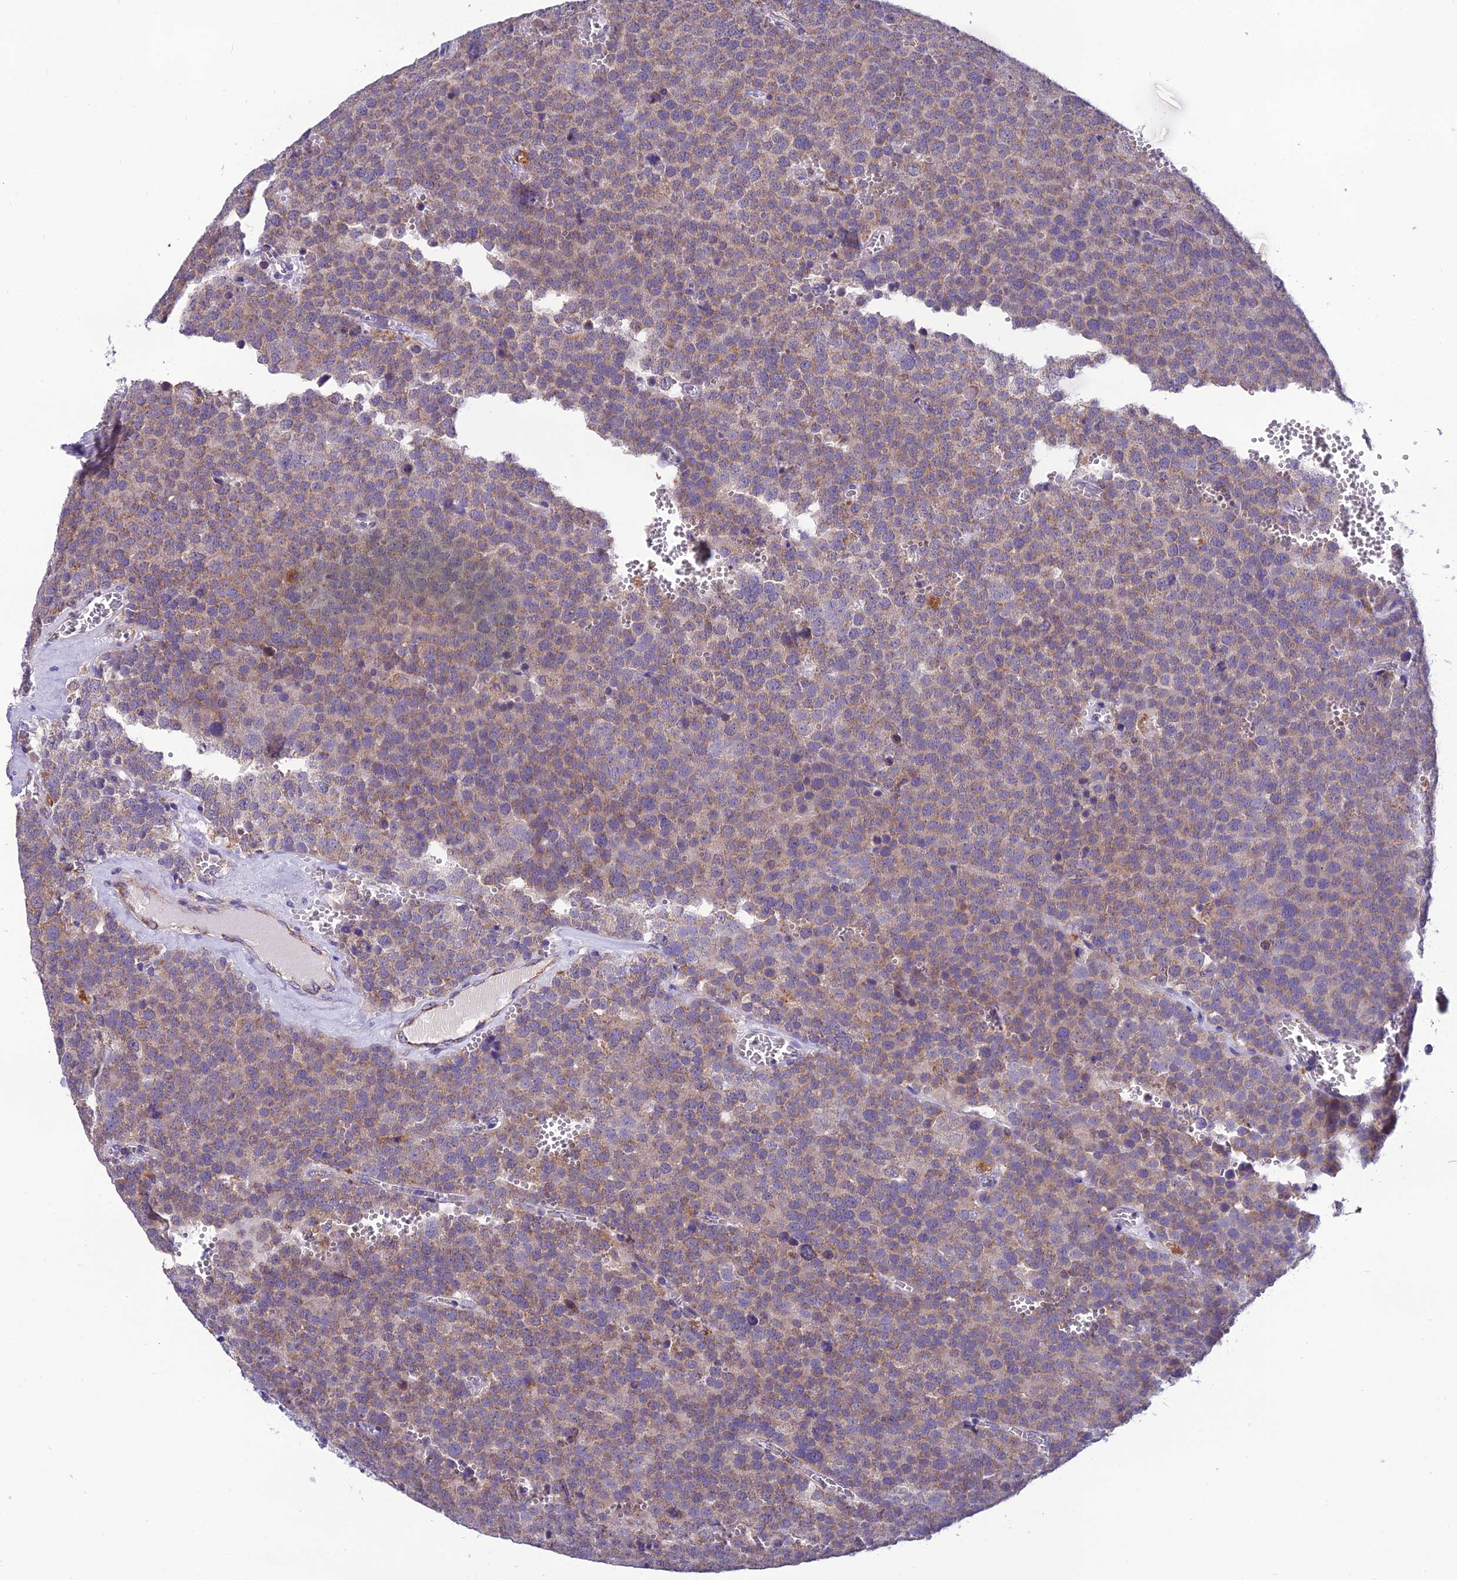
{"staining": {"intensity": "weak", "quantity": ">75%", "location": "cytoplasmic/membranous"}, "tissue": "testis cancer", "cell_type": "Tumor cells", "image_type": "cancer", "snomed": [{"axis": "morphology", "description": "Normal tissue, NOS"}, {"axis": "morphology", "description": "Seminoma, NOS"}, {"axis": "topography", "description": "Testis"}], "caption": "Protein expression analysis of human testis cancer (seminoma) reveals weak cytoplasmic/membranous staining in about >75% of tumor cells.", "gene": "MIIP", "patient": {"sex": "male", "age": 71}}